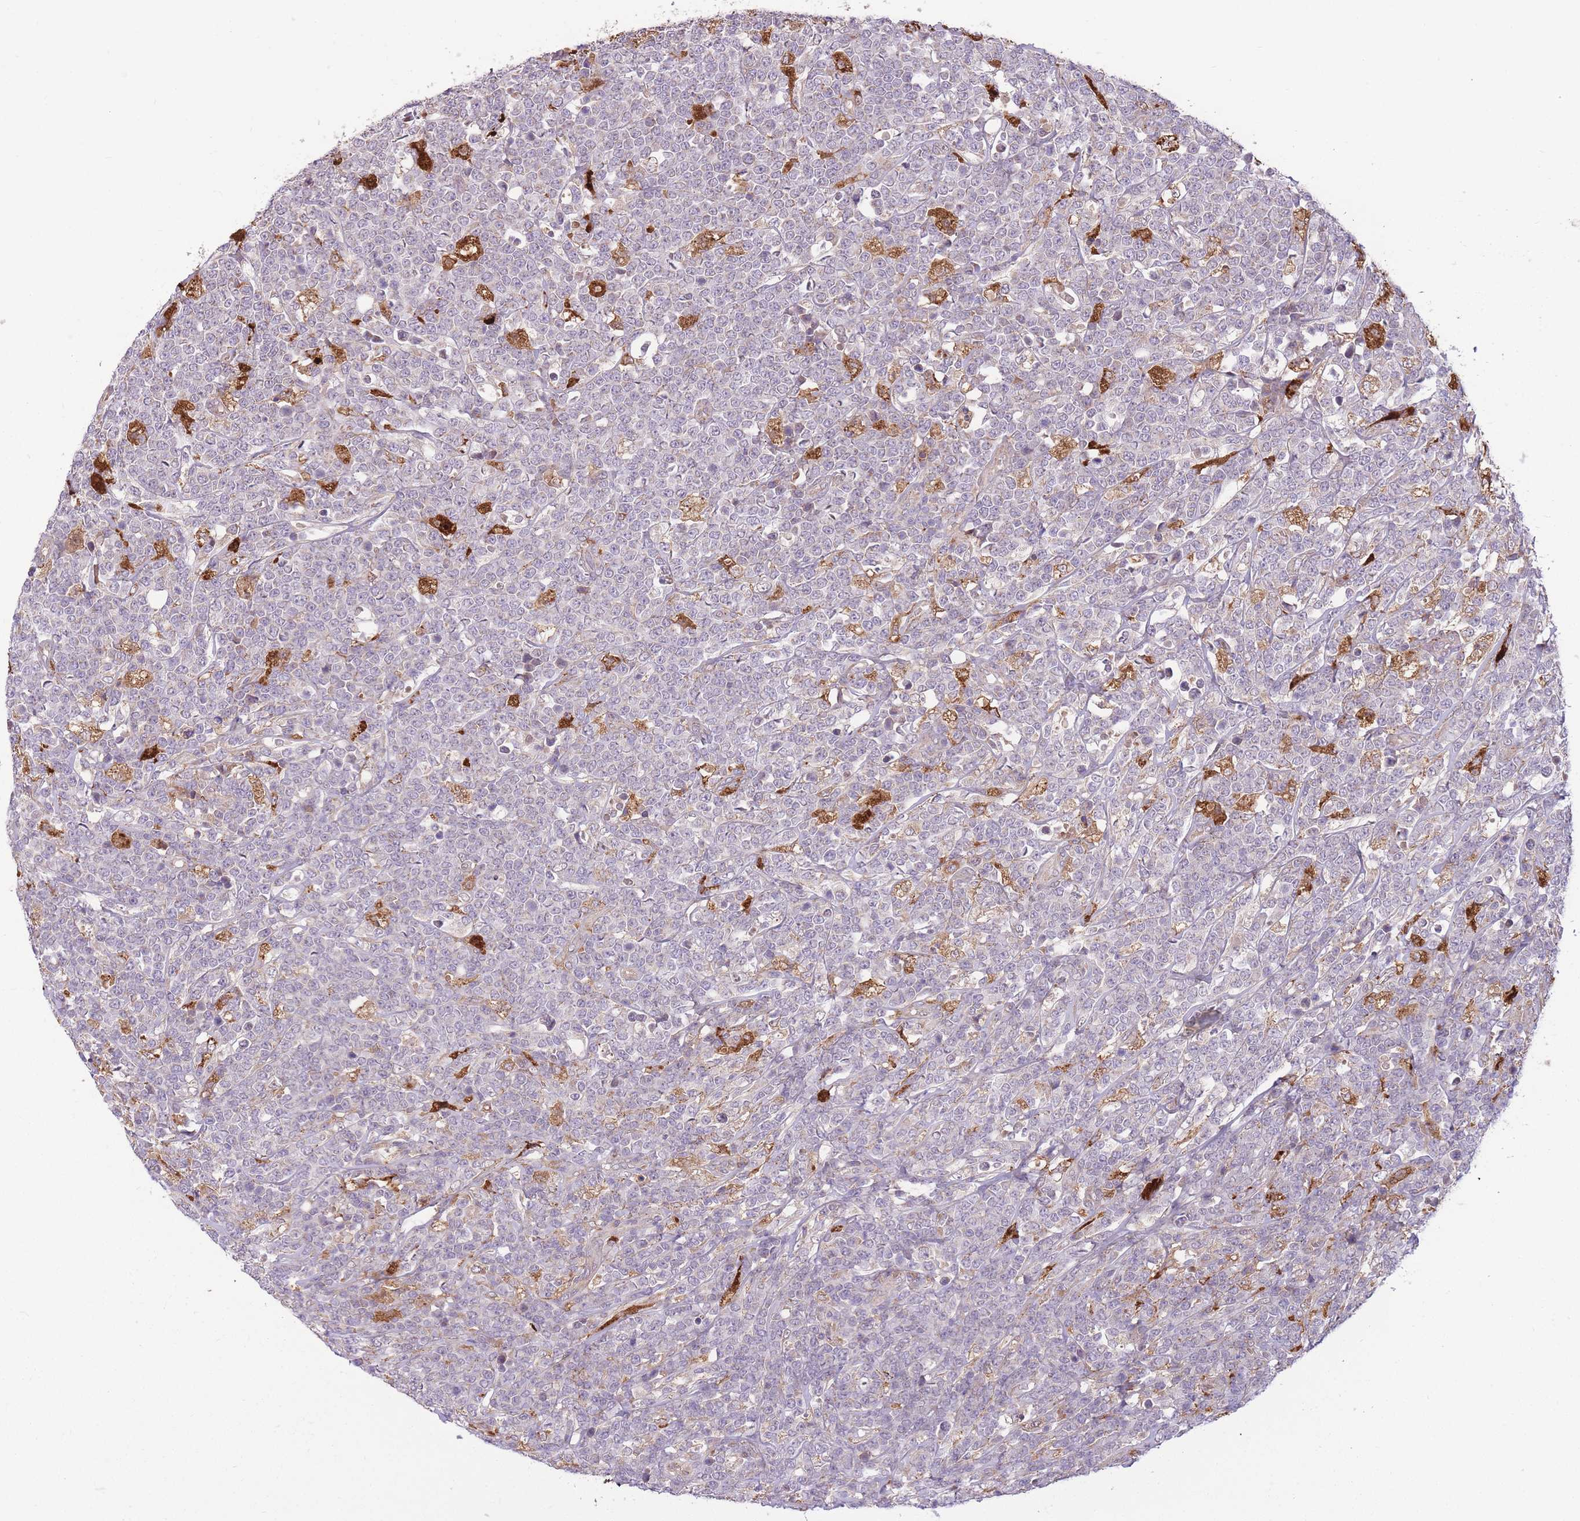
{"staining": {"intensity": "negative", "quantity": "none", "location": "none"}, "tissue": "lymphoma", "cell_type": "Tumor cells", "image_type": "cancer", "snomed": [{"axis": "morphology", "description": "Malignant lymphoma, non-Hodgkin's type, High grade"}, {"axis": "topography", "description": "Small intestine"}], "caption": "This micrograph is of lymphoma stained with immunohistochemistry to label a protein in brown with the nuclei are counter-stained blue. There is no positivity in tumor cells. (Stains: DAB (3,3'-diaminobenzidine) immunohistochemistry (IHC) with hematoxylin counter stain, Microscopy: brightfield microscopy at high magnification).", "gene": "POLR3F", "patient": {"sex": "male", "age": 8}}